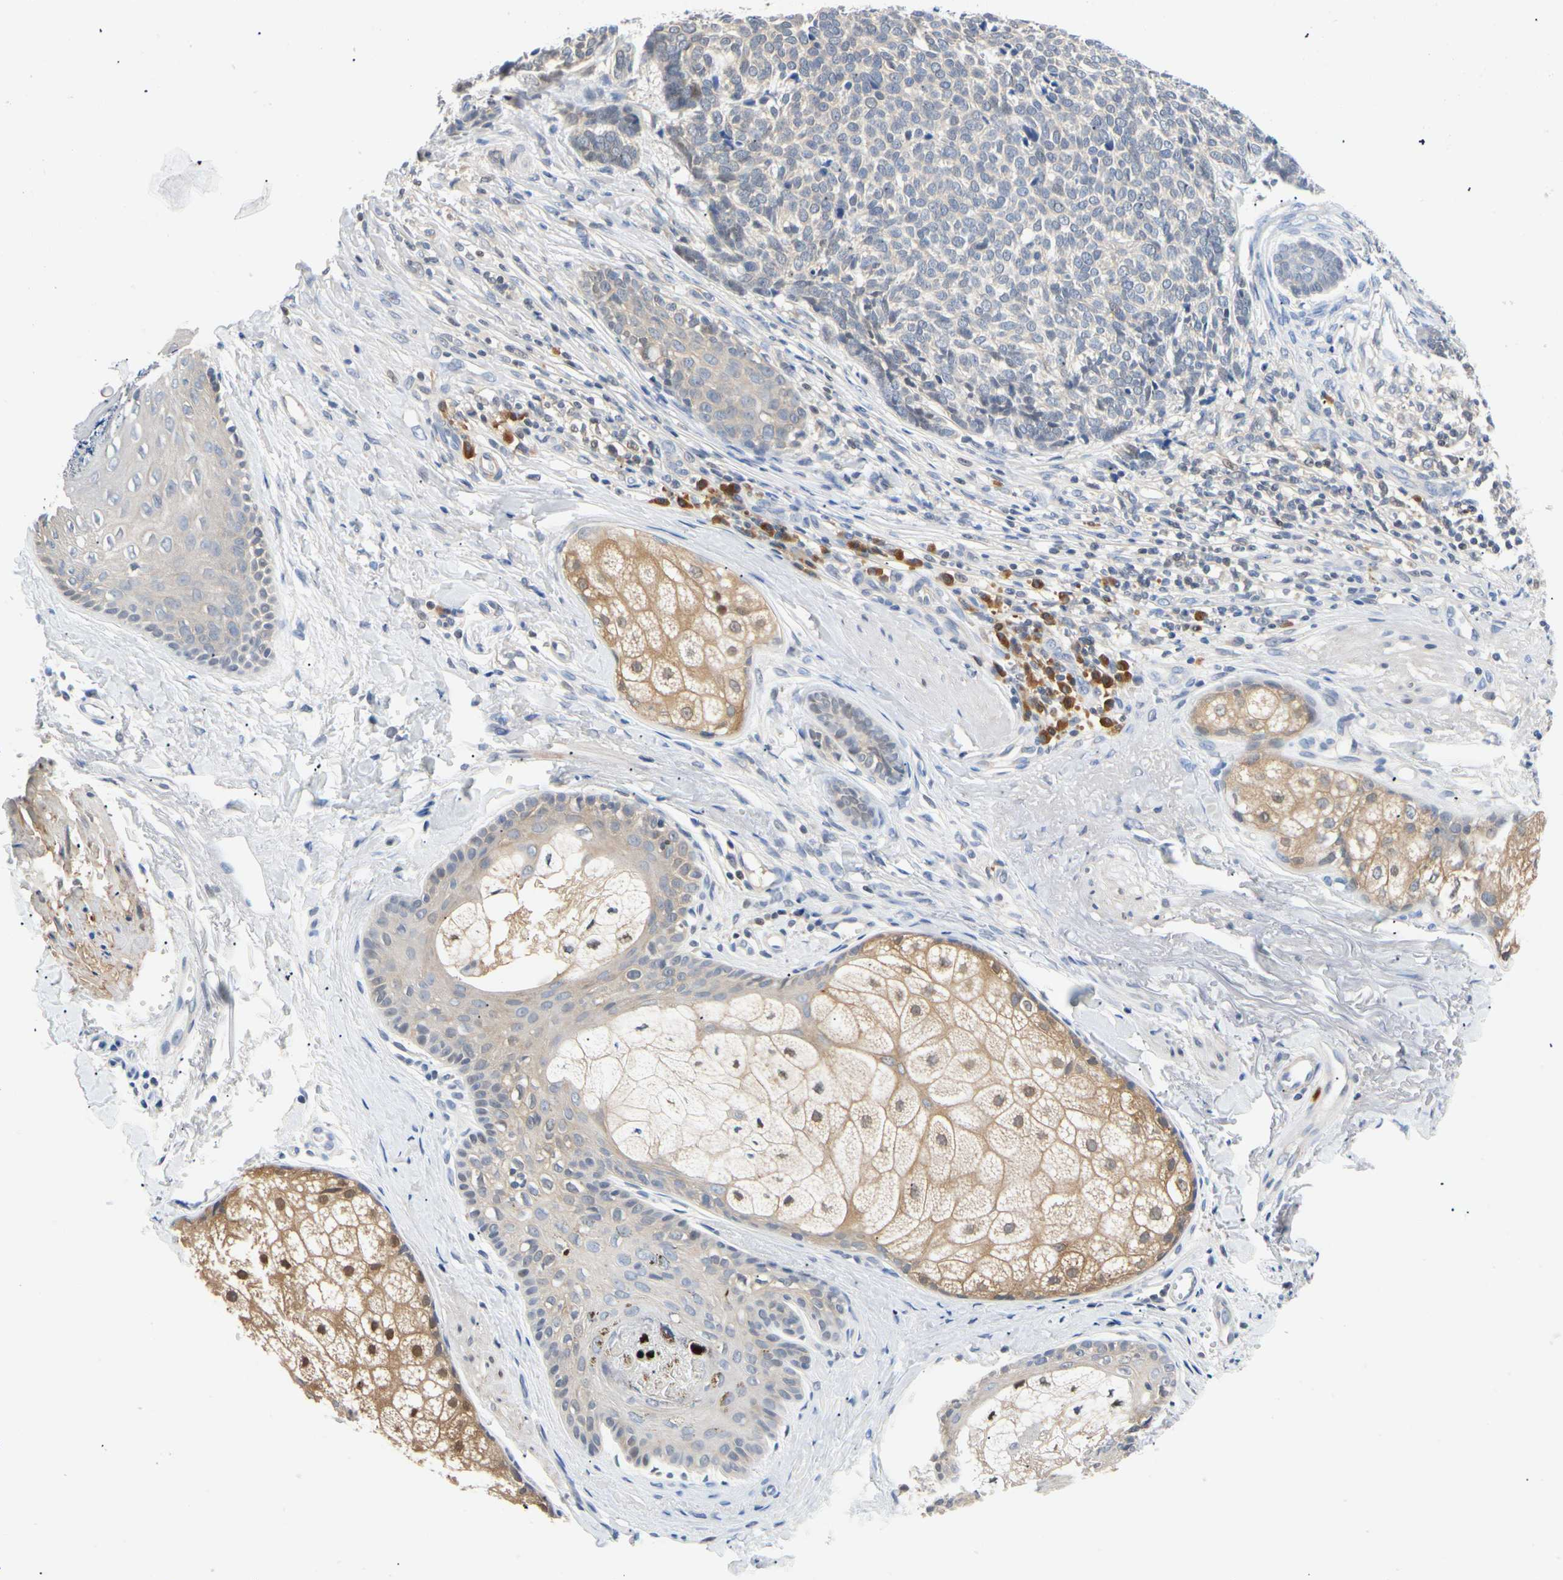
{"staining": {"intensity": "weak", "quantity": "<25%", "location": "cytoplasmic/membranous"}, "tissue": "skin cancer", "cell_type": "Tumor cells", "image_type": "cancer", "snomed": [{"axis": "morphology", "description": "Basal cell carcinoma"}, {"axis": "topography", "description": "Skin"}], "caption": "Immunohistochemistry micrograph of basal cell carcinoma (skin) stained for a protein (brown), which shows no staining in tumor cells. (Immunohistochemistry, brightfield microscopy, high magnification).", "gene": "SEC23B", "patient": {"sex": "male", "age": 84}}